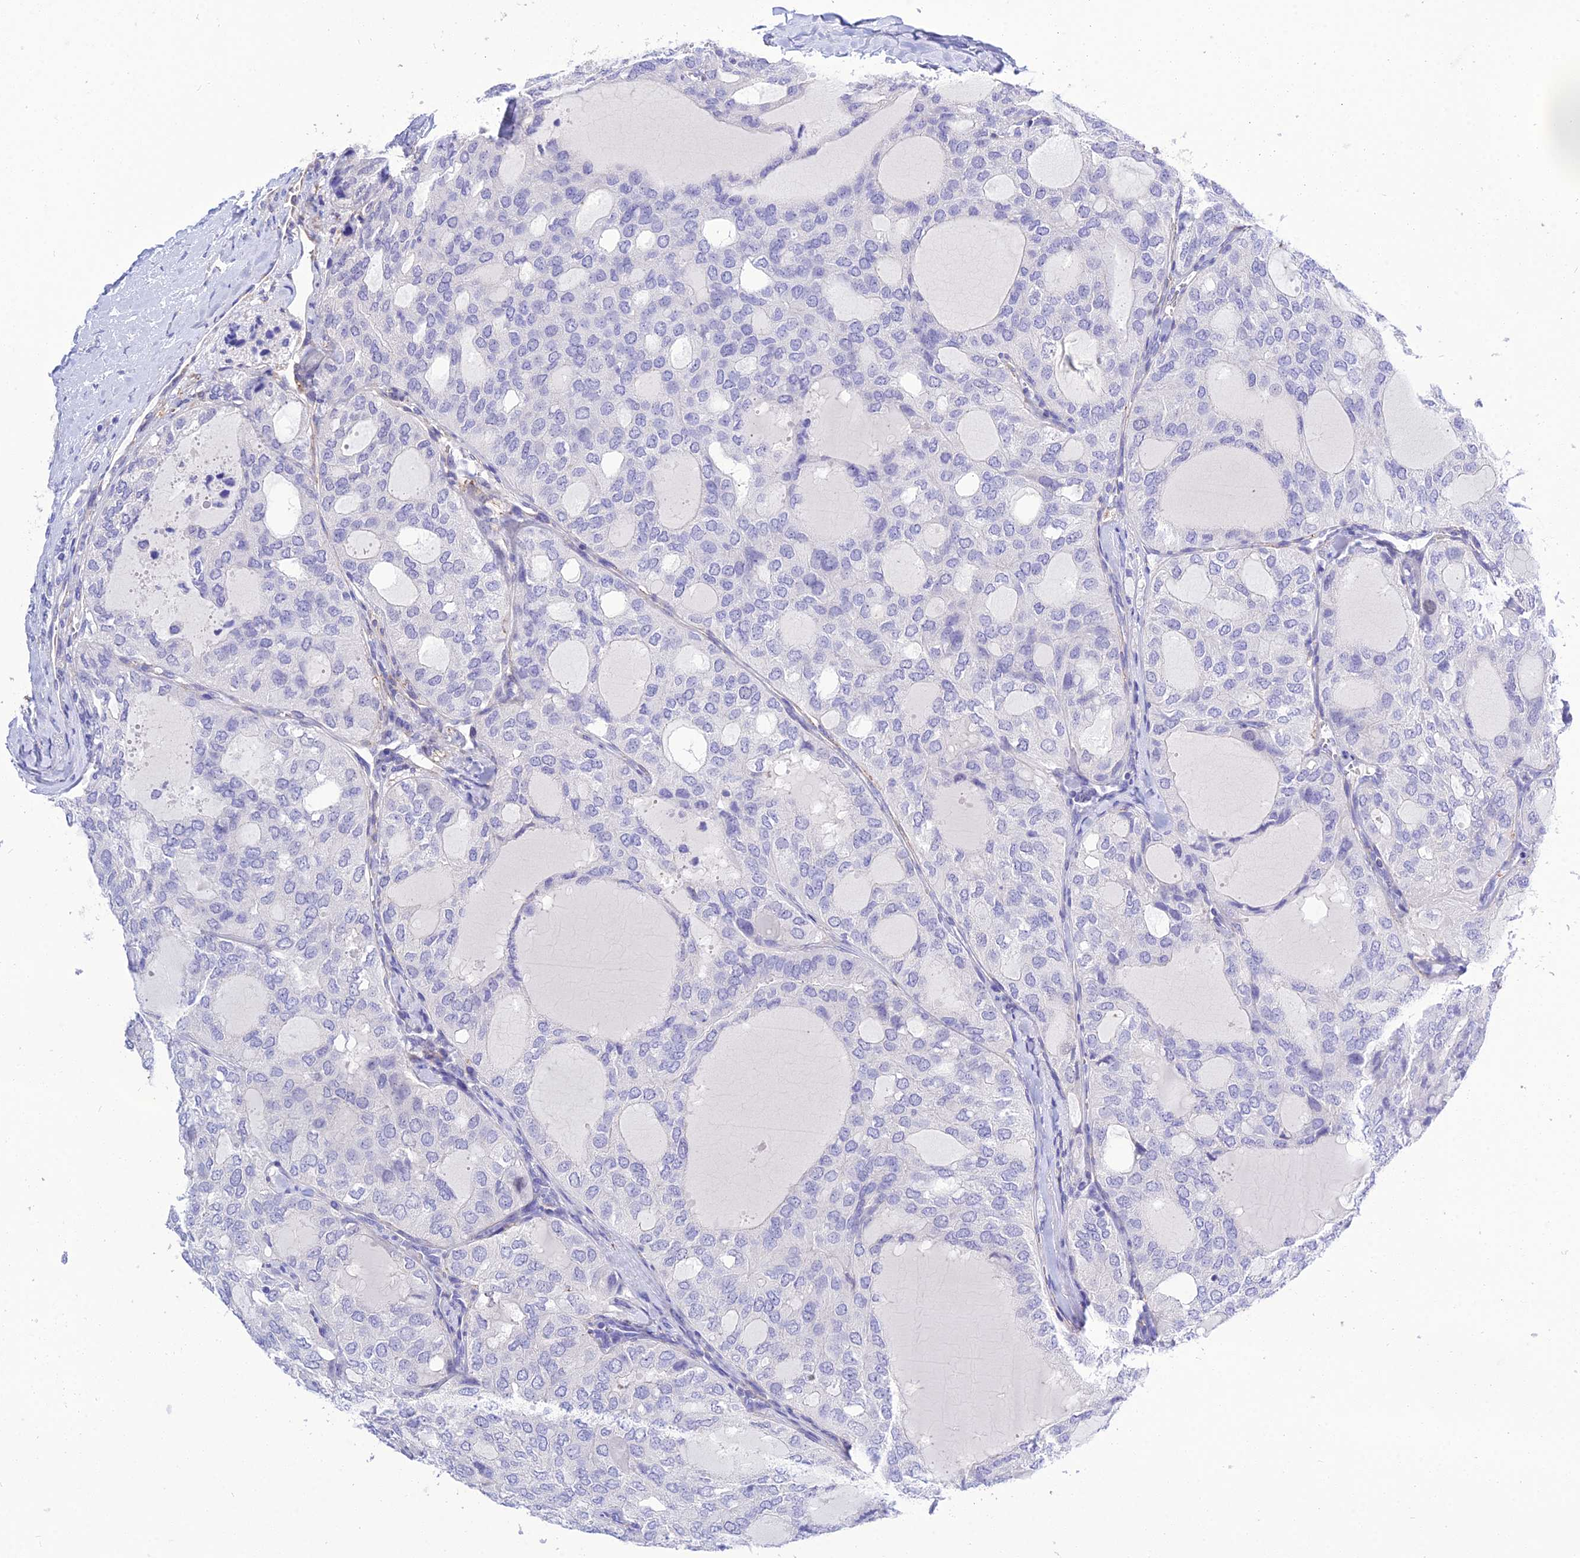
{"staining": {"intensity": "negative", "quantity": "none", "location": "none"}, "tissue": "thyroid cancer", "cell_type": "Tumor cells", "image_type": "cancer", "snomed": [{"axis": "morphology", "description": "Follicular adenoma carcinoma, NOS"}, {"axis": "topography", "description": "Thyroid gland"}], "caption": "An immunohistochemistry image of follicular adenoma carcinoma (thyroid) is shown. There is no staining in tumor cells of follicular adenoma carcinoma (thyroid).", "gene": "DEFB107A", "patient": {"sex": "male", "age": 75}}